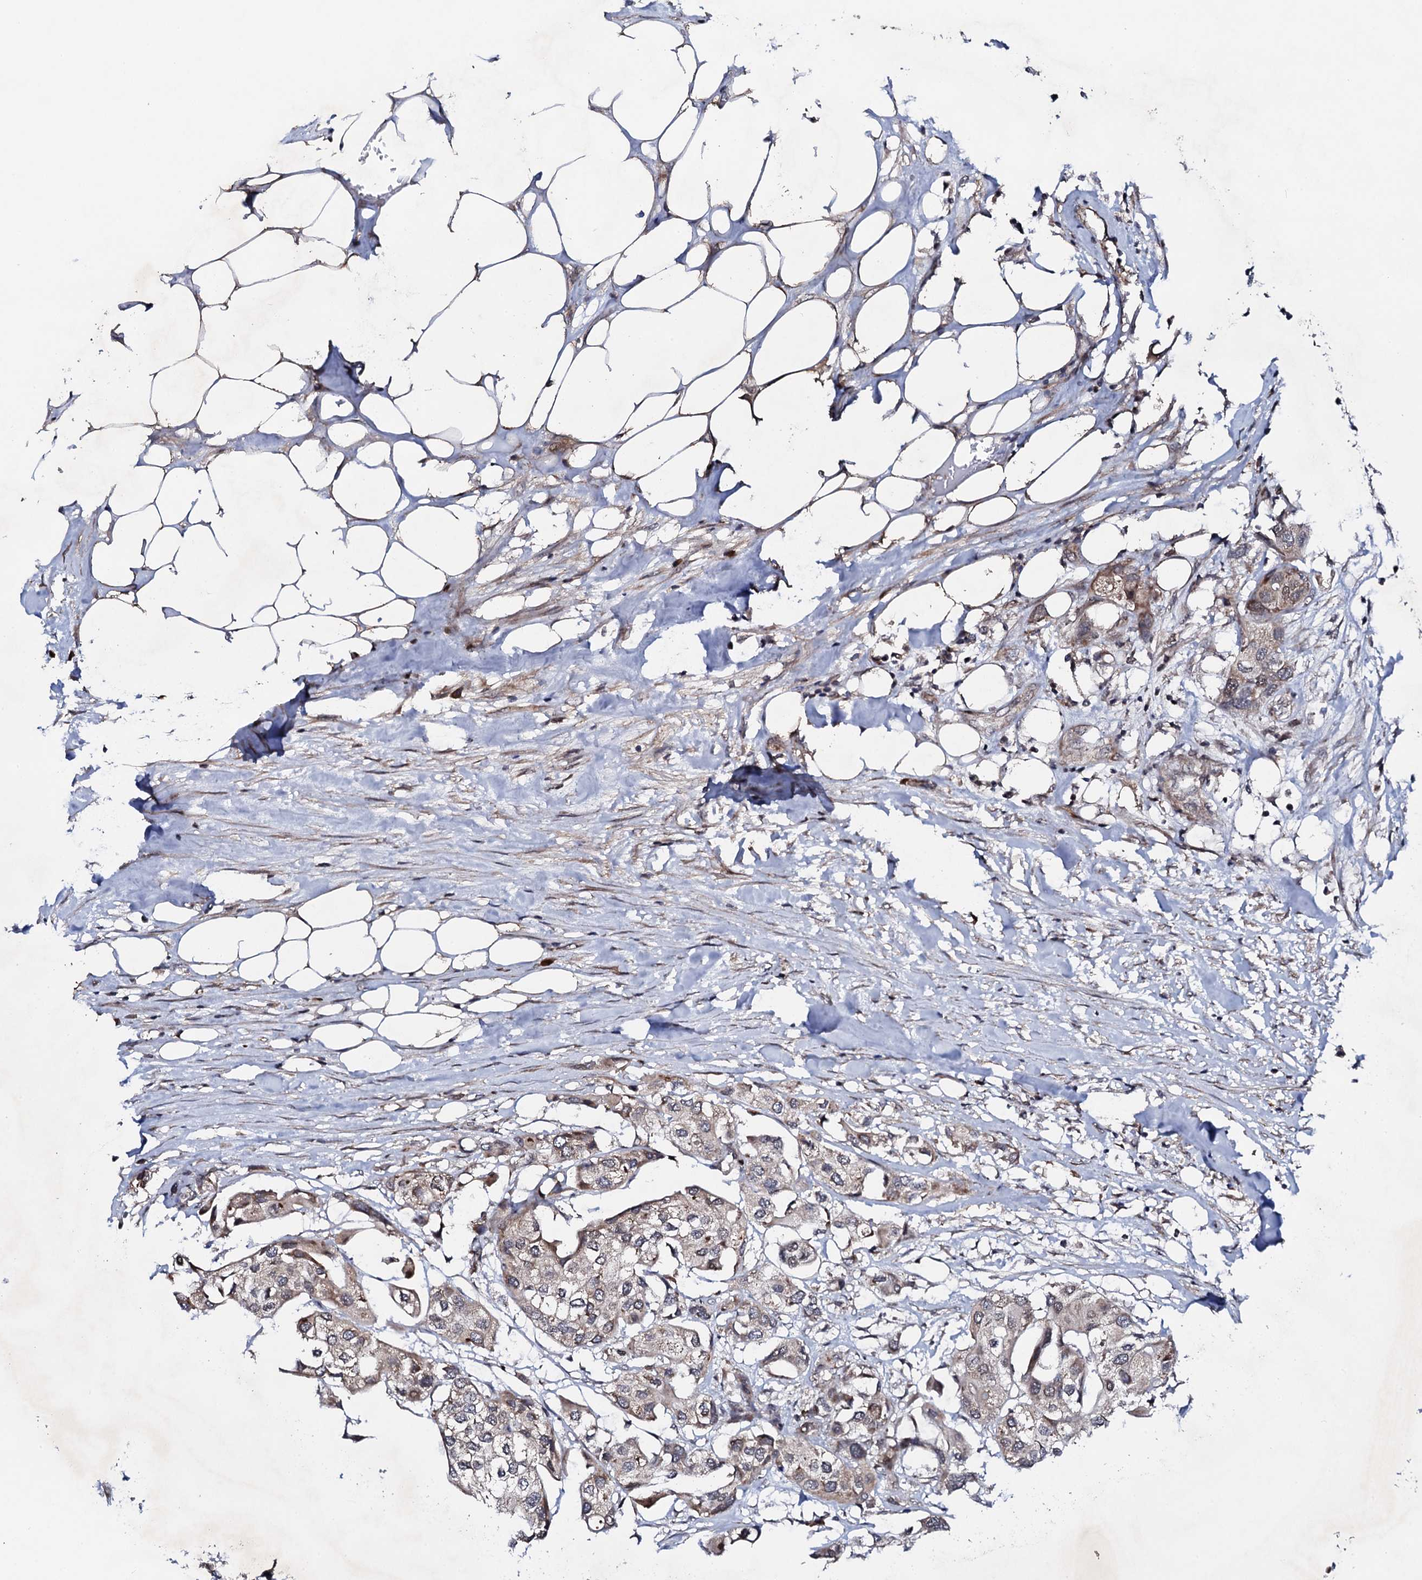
{"staining": {"intensity": "negative", "quantity": "none", "location": "none"}, "tissue": "urothelial cancer", "cell_type": "Tumor cells", "image_type": "cancer", "snomed": [{"axis": "morphology", "description": "Urothelial carcinoma, High grade"}, {"axis": "topography", "description": "Urinary bladder"}], "caption": "Immunohistochemical staining of high-grade urothelial carcinoma shows no significant staining in tumor cells.", "gene": "FAM111A", "patient": {"sex": "male", "age": 64}}